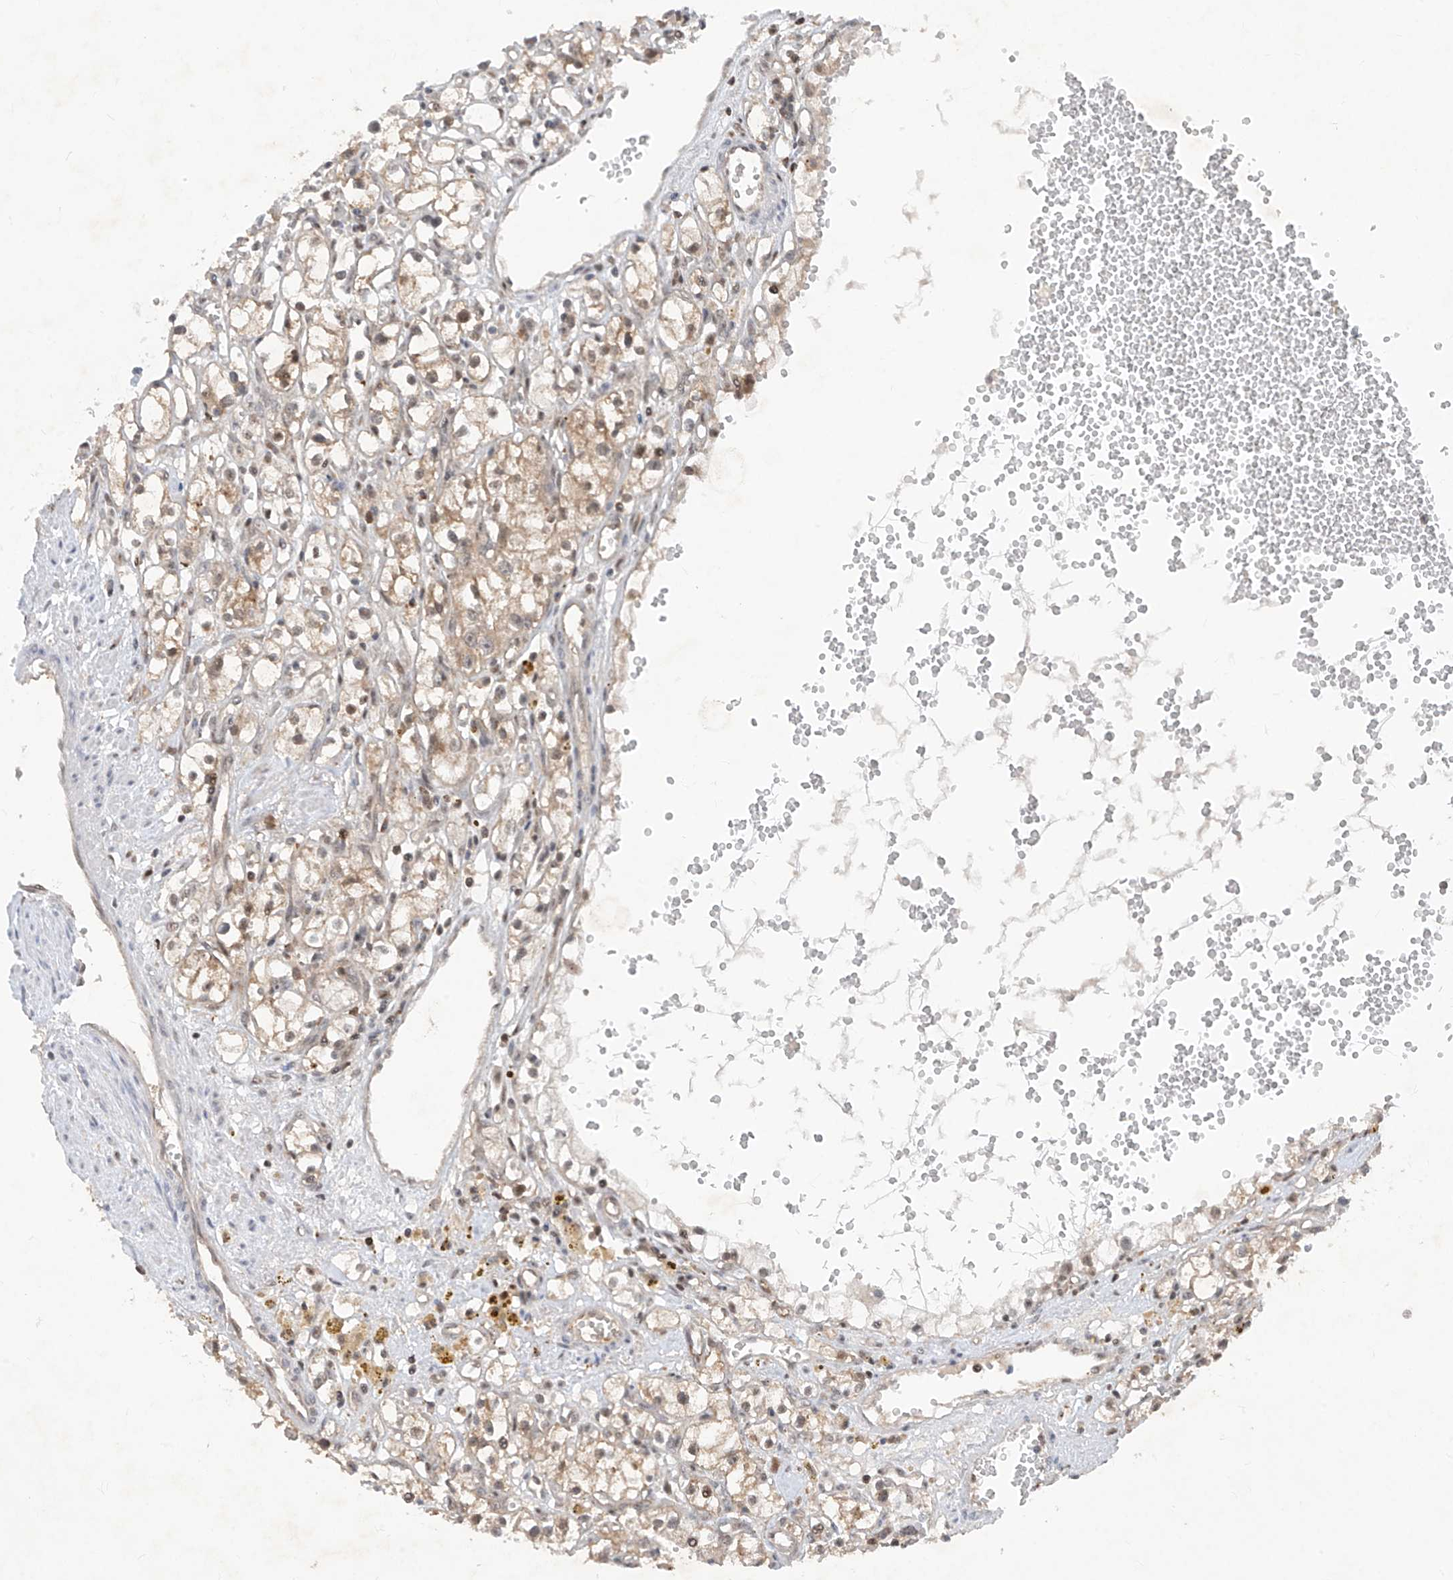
{"staining": {"intensity": "weak", "quantity": "25%-75%", "location": "cytoplasmic/membranous,nuclear"}, "tissue": "renal cancer", "cell_type": "Tumor cells", "image_type": "cancer", "snomed": [{"axis": "morphology", "description": "Adenocarcinoma, NOS"}, {"axis": "topography", "description": "Kidney"}], "caption": "Tumor cells demonstrate low levels of weak cytoplasmic/membranous and nuclear staining in about 25%-75% of cells in renal cancer (adenocarcinoma).", "gene": "ZNF358", "patient": {"sex": "male", "age": 56}}